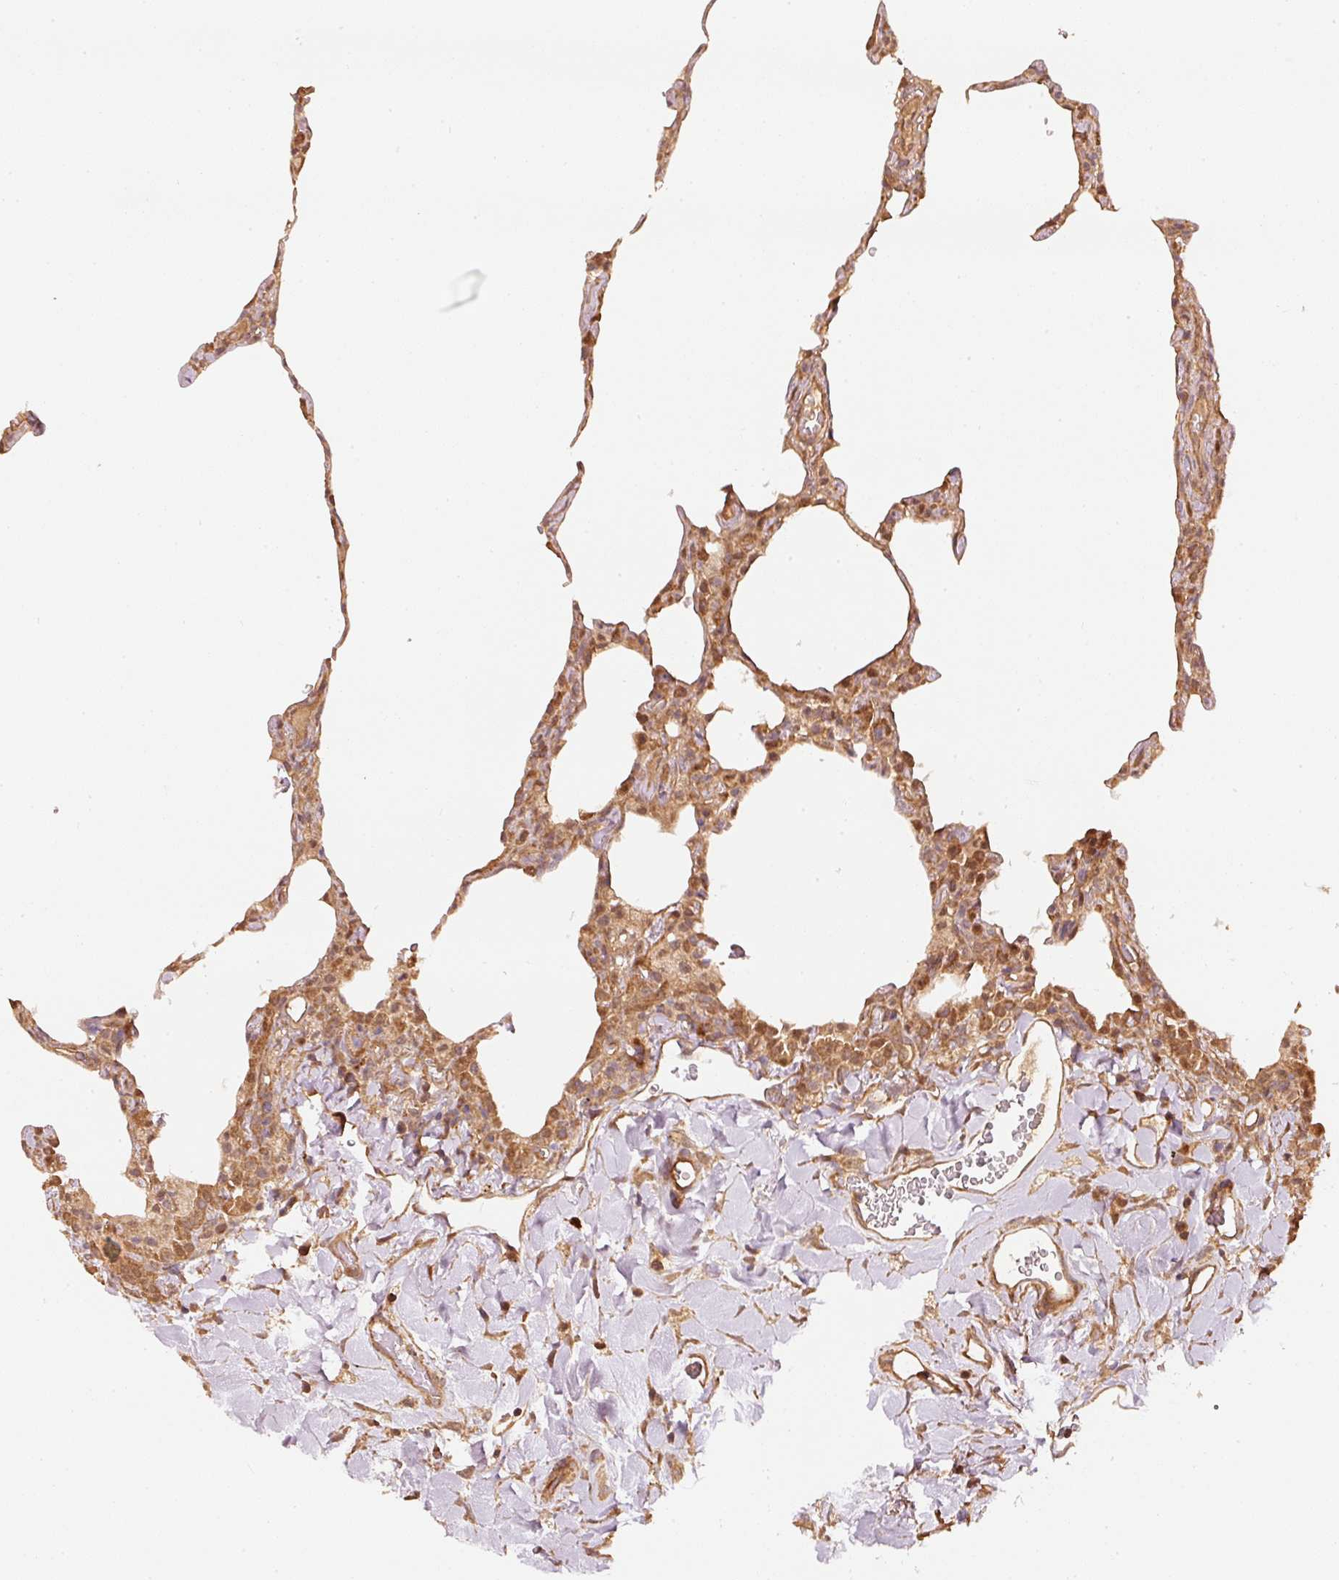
{"staining": {"intensity": "moderate", "quantity": "25%-75%", "location": "cytoplasmic/membranous"}, "tissue": "lung", "cell_type": "Alveolar cells", "image_type": "normal", "snomed": [{"axis": "morphology", "description": "Normal tissue, NOS"}, {"axis": "topography", "description": "Lung"}], "caption": "High-magnification brightfield microscopy of benign lung stained with DAB (3,3'-diaminobenzidine) (brown) and counterstained with hematoxylin (blue). alveolar cells exhibit moderate cytoplasmic/membranous staining is present in approximately25%-75% of cells.", "gene": "STAU1", "patient": {"sex": "female", "age": 57}}